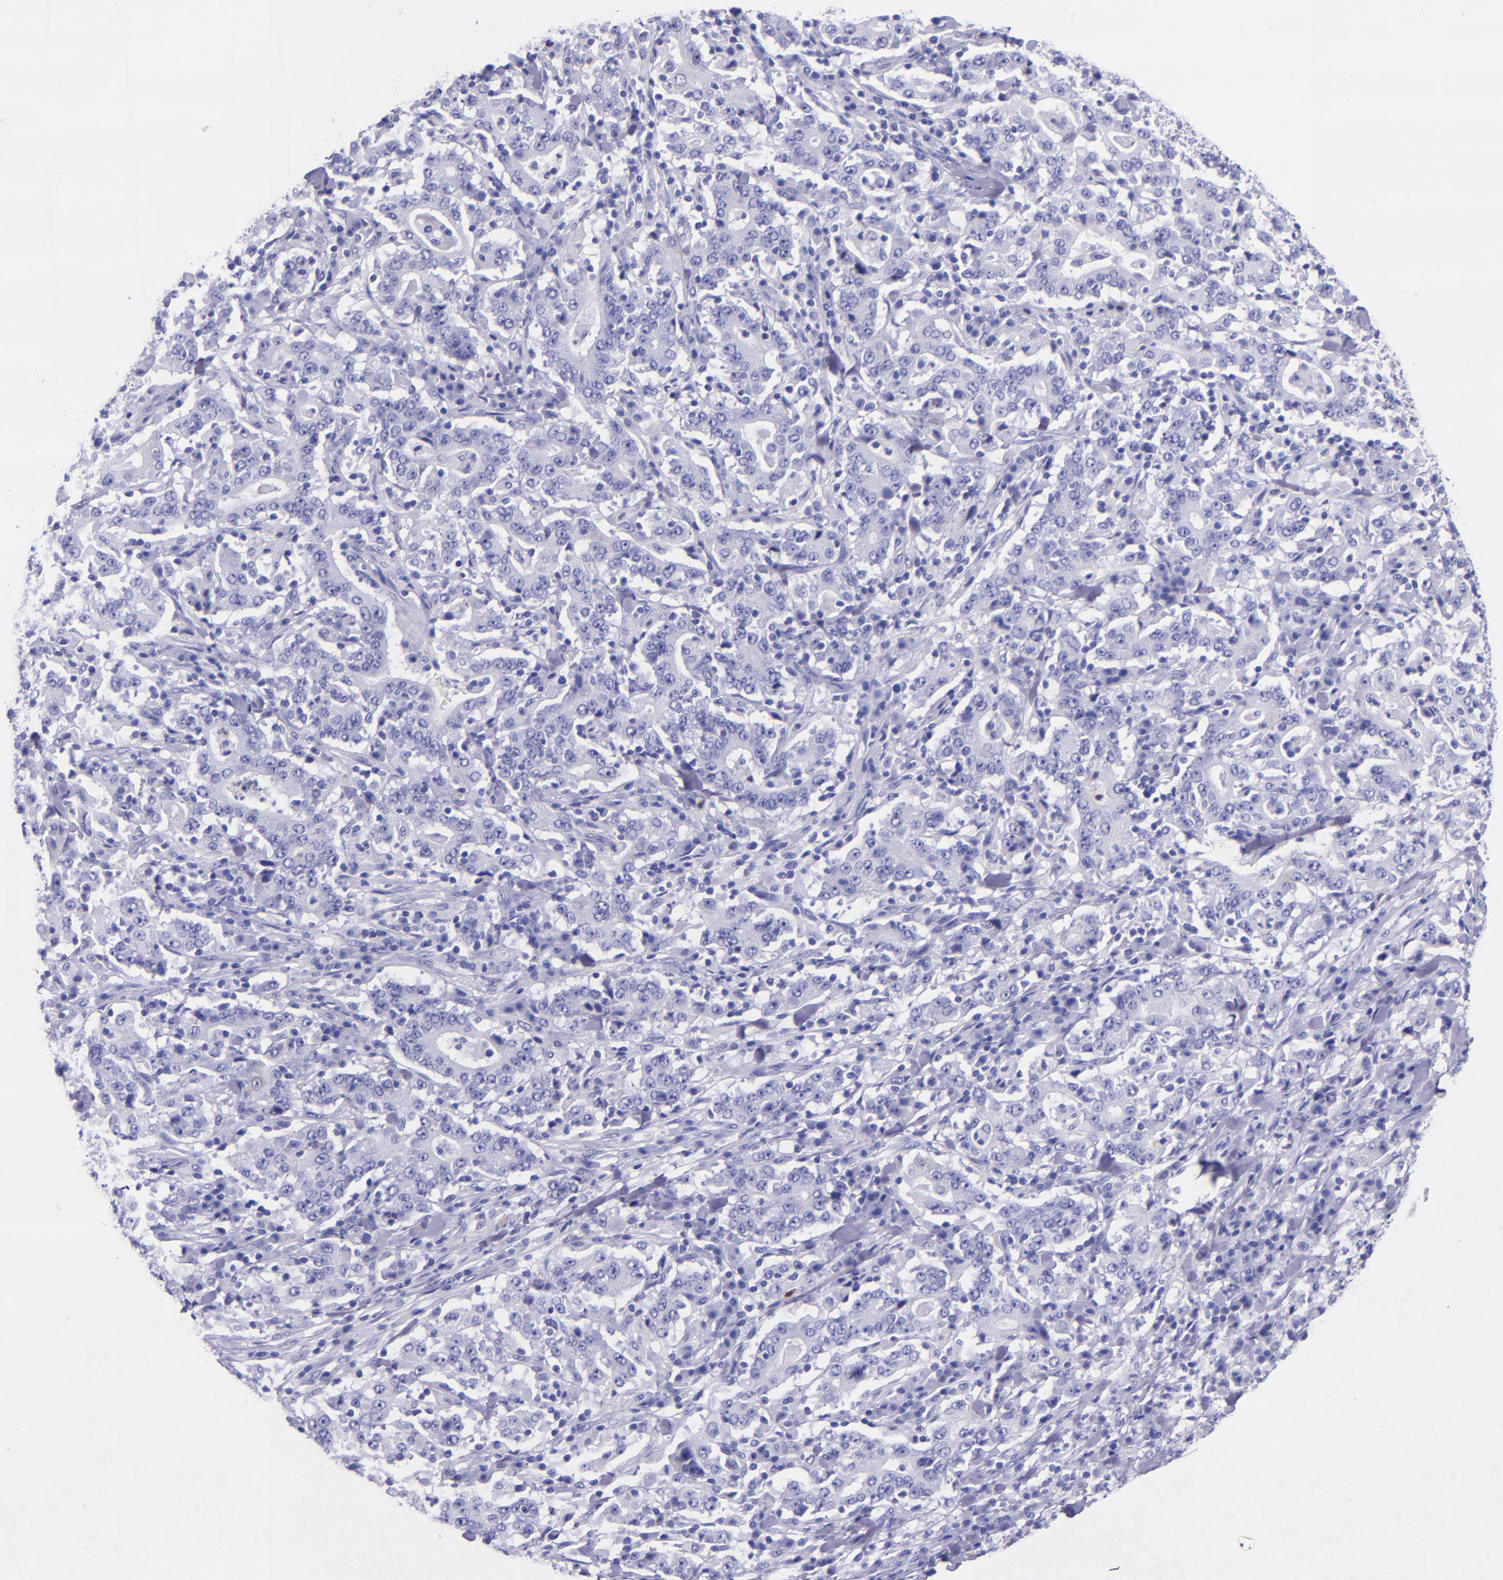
{"staining": {"intensity": "negative", "quantity": "none", "location": "none"}, "tissue": "stomach cancer", "cell_type": "Tumor cells", "image_type": "cancer", "snomed": [{"axis": "morphology", "description": "Normal tissue, NOS"}, {"axis": "morphology", "description": "Adenocarcinoma, NOS"}, {"axis": "topography", "description": "Stomach, upper"}, {"axis": "topography", "description": "Stomach"}], "caption": "Tumor cells show no significant protein staining in stomach cancer (adenocarcinoma).", "gene": "SLPI", "patient": {"sex": "male", "age": 59}}